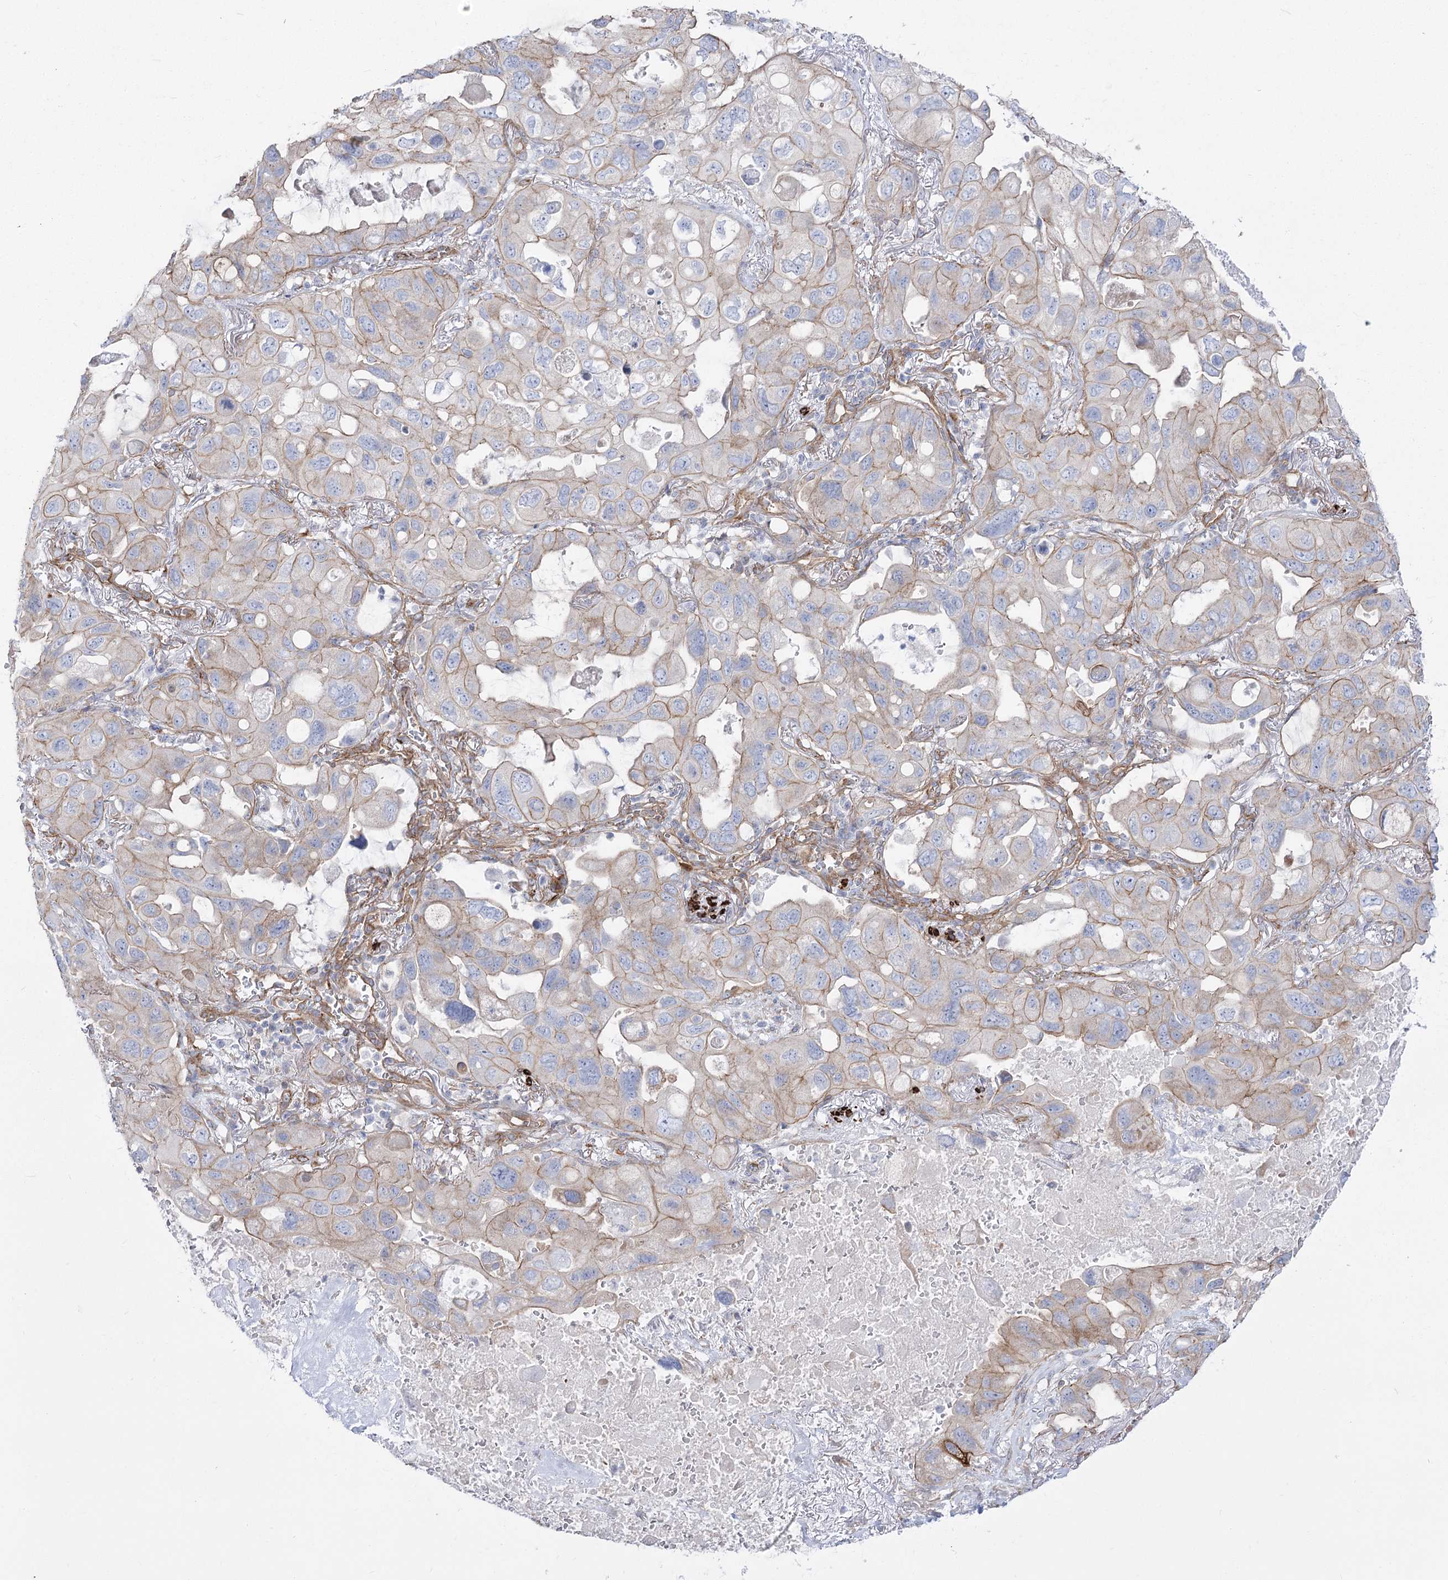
{"staining": {"intensity": "weak", "quantity": "25%-75%", "location": "cytoplasmic/membranous"}, "tissue": "lung cancer", "cell_type": "Tumor cells", "image_type": "cancer", "snomed": [{"axis": "morphology", "description": "Squamous cell carcinoma, NOS"}, {"axis": "topography", "description": "Lung"}], "caption": "An image of human lung cancer (squamous cell carcinoma) stained for a protein demonstrates weak cytoplasmic/membranous brown staining in tumor cells.", "gene": "PLEKHA5", "patient": {"sex": "female", "age": 73}}